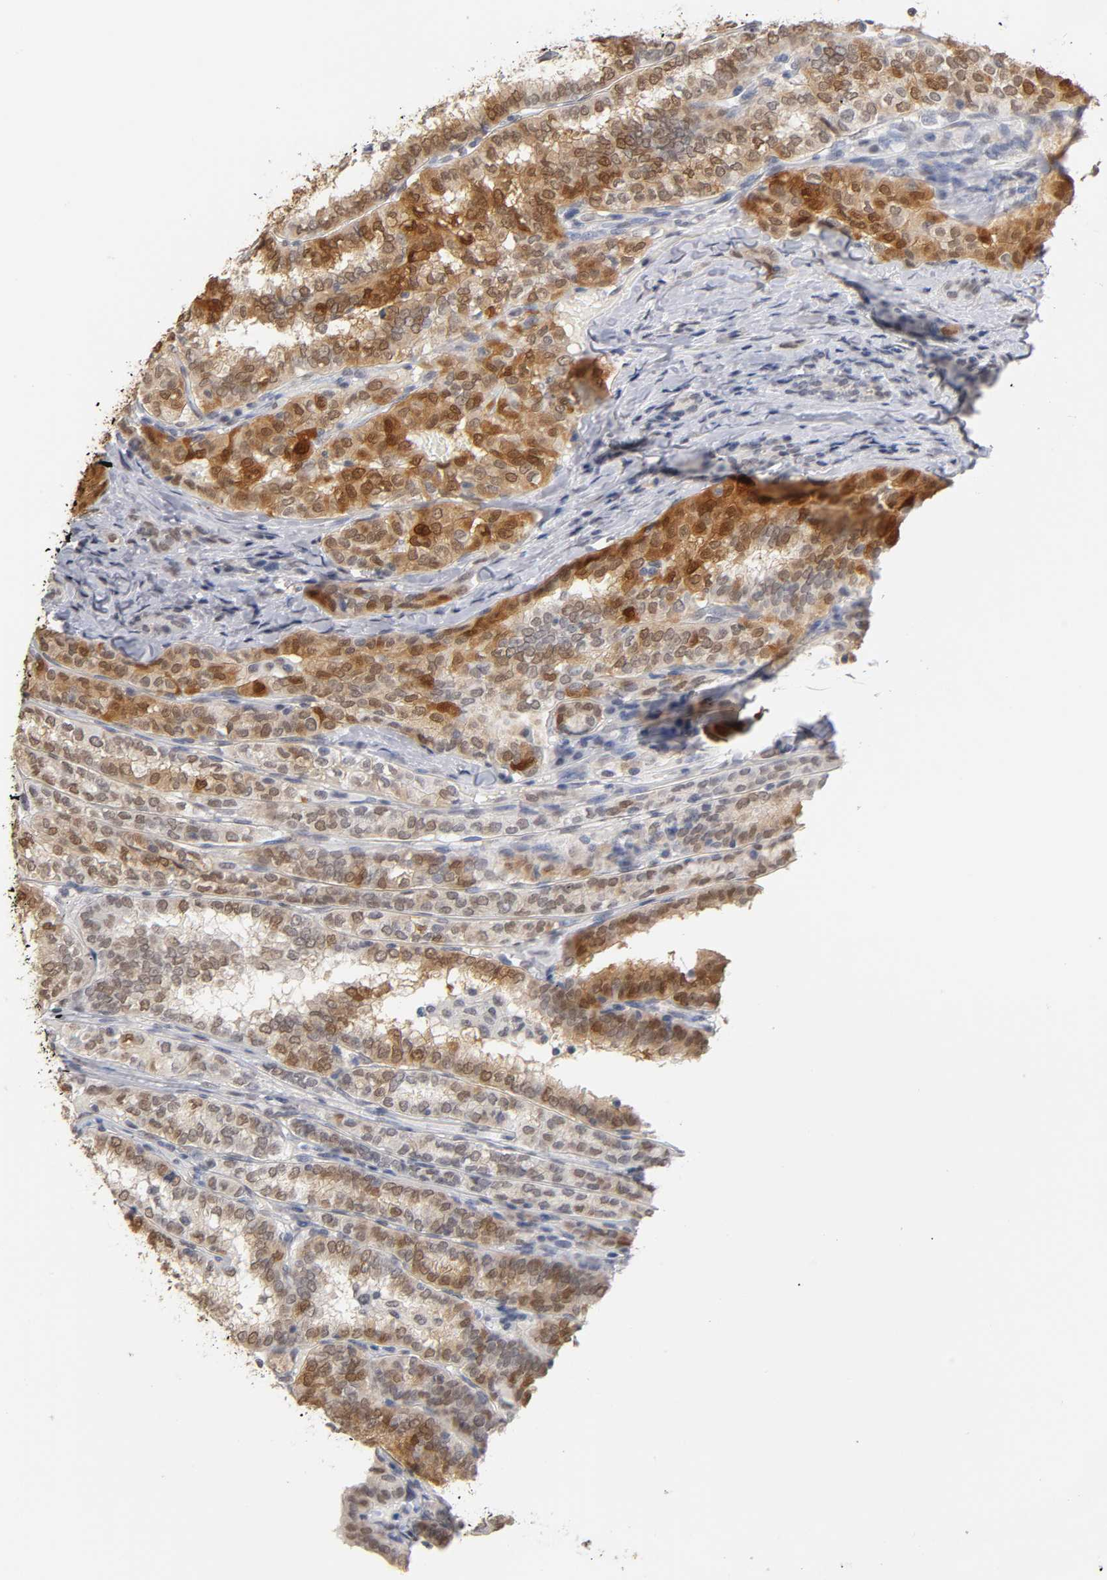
{"staining": {"intensity": "strong", "quantity": ">75%", "location": "cytoplasmic/membranous,nuclear"}, "tissue": "thyroid cancer", "cell_type": "Tumor cells", "image_type": "cancer", "snomed": [{"axis": "morphology", "description": "Papillary adenocarcinoma, NOS"}, {"axis": "topography", "description": "Thyroid gland"}], "caption": "Papillary adenocarcinoma (thyroid) tissue shows strong cytoplasmic/membranous and nuclear expression in approximately >75% of tumor cells, visualized by immunohistochemistry.", "gene": "CRABP2", "patient": {"sex": "female", "age": 30}}